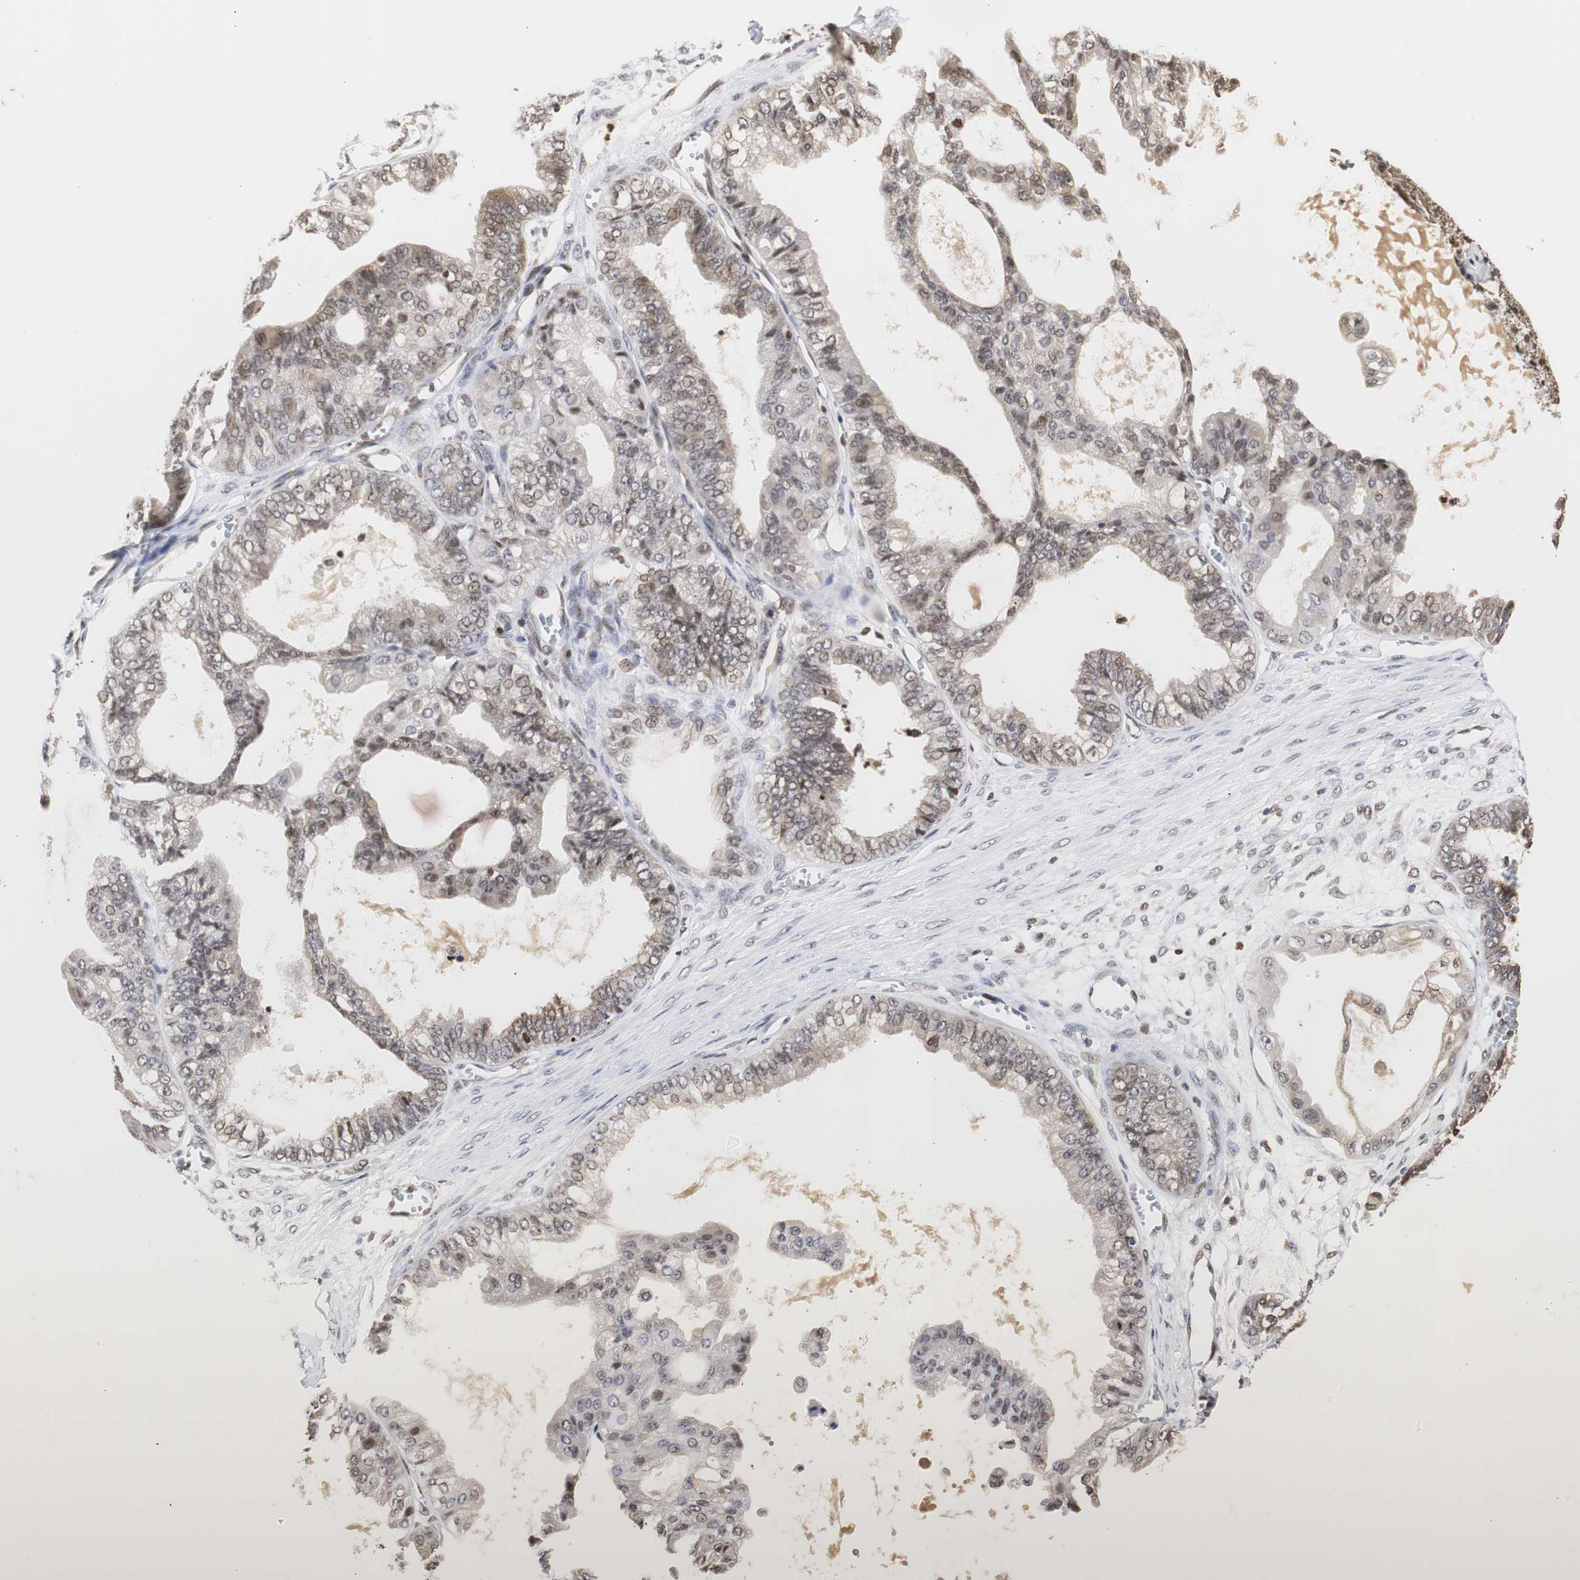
{"staining": {"intensity": "moderate", "quantity": "25%-75%", "location": "nuclear"}, "tissue": "ovarian cancer", "cell_type": "Tumor cells", "image_type": "cancer", "snomed": [{"axis": "morphology", "description": "Carcinoma, NOS"}, {"axis": "morphology", "description": "Carcinoma, endometroid"}, {"axis": "topography", "description": "Ovary"}], "caption": "Immunohistochemistry of carcinoma (ovarian) shows medium levels of moderate nuclear positivity in about 25%-75% of tumor cells.", "gene": "ZFC3H1", "patient": {"sex": "female", "age": 50}}